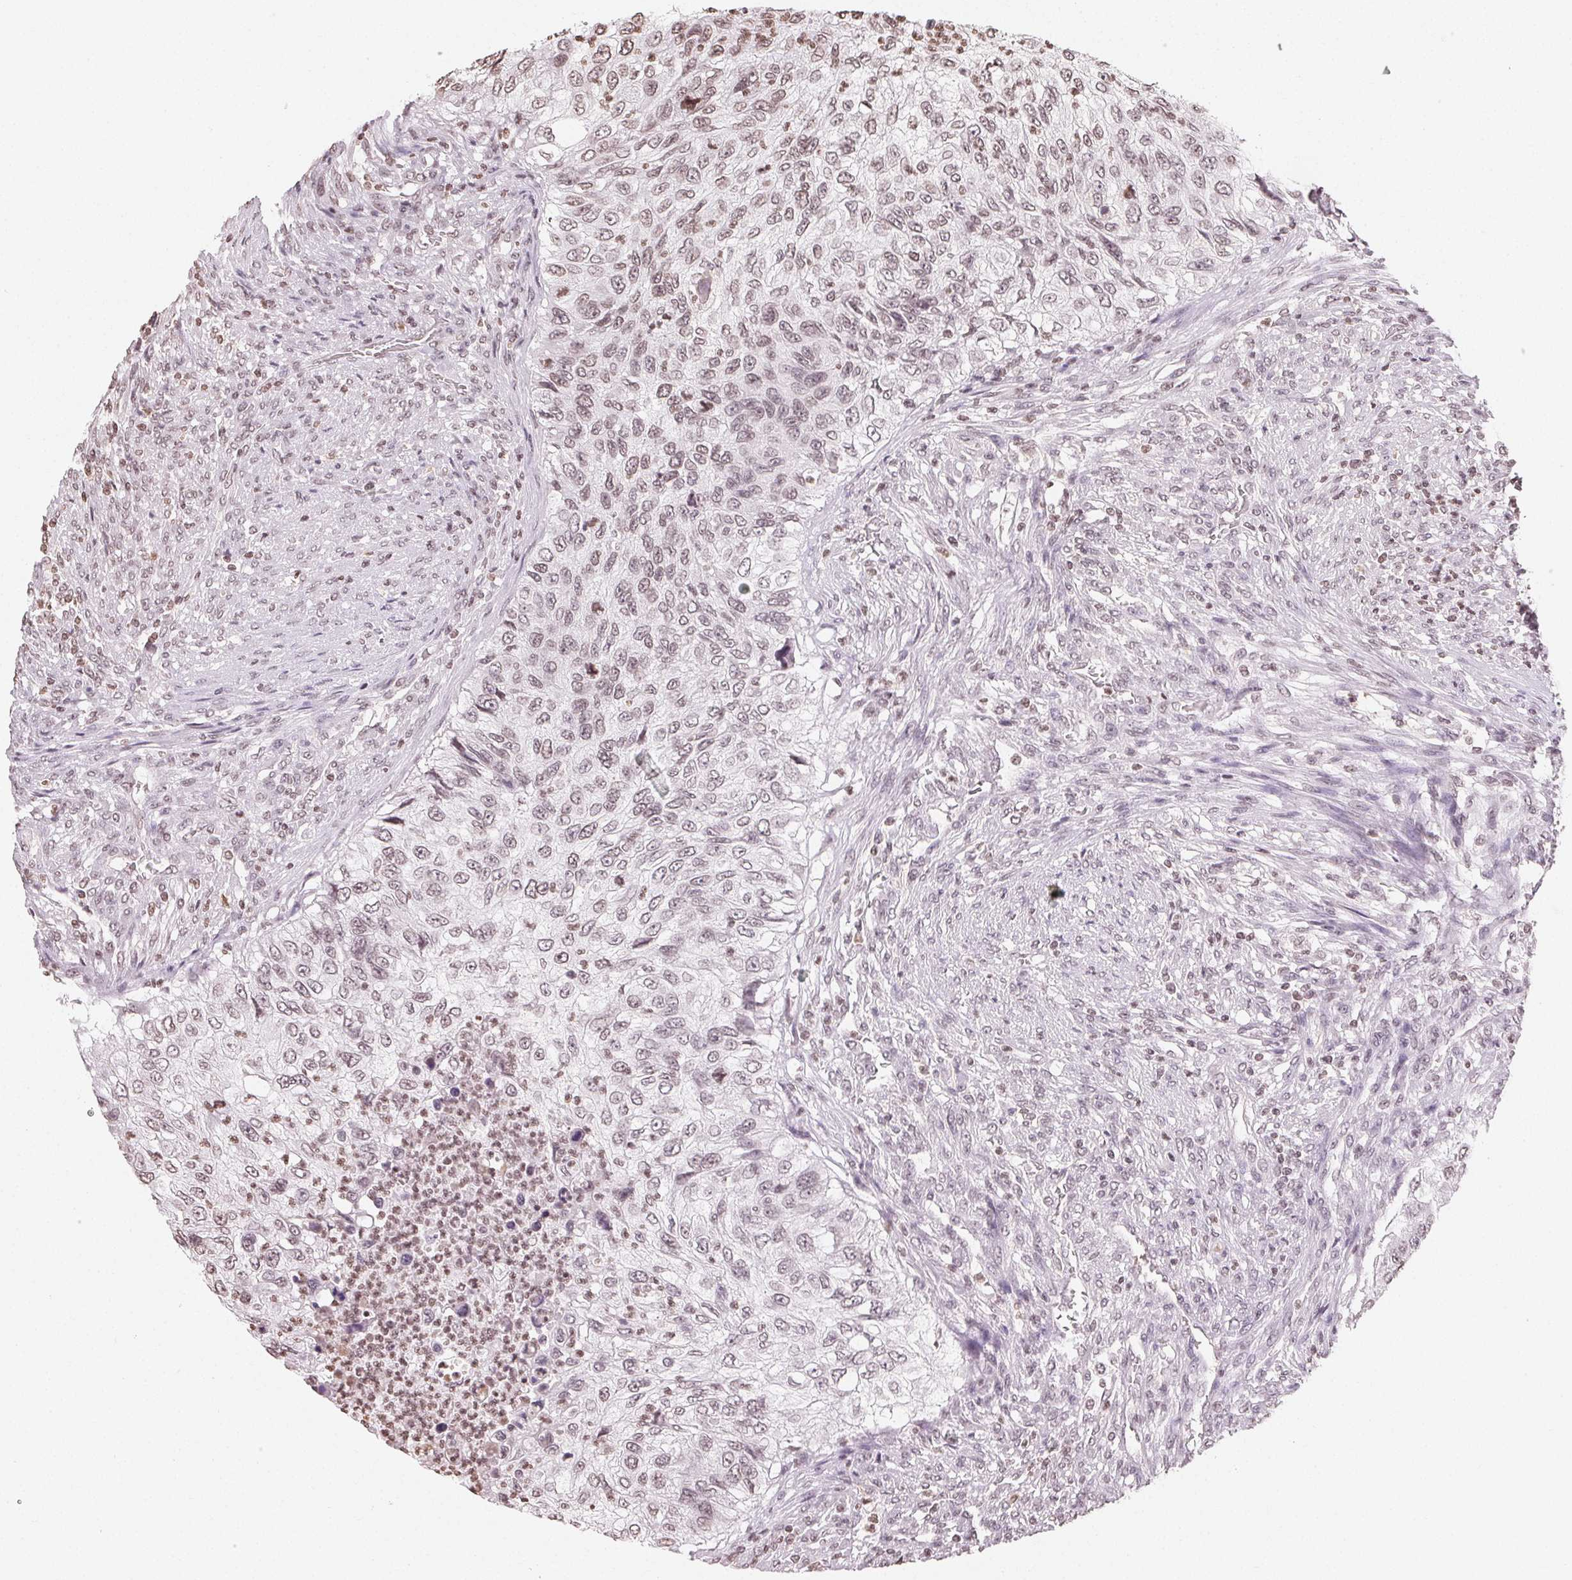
{"staining": {"intensity": "weak", "quantity": "25%-75%", "location": "nuclear"}, "tissue": "urothelial cancer", "cell_type": "Tumor cells", "image_type": "cancer", "snomed": [{"axis": "morphology", "description": "Urothelial carcinoma, High grade"}, {"axis": "topography", "description": "Urinary bladder"}], "caption": "Tumor cells display low levels of weak nuclear staining in about 25%-75% of cells in human high-grade urothelial carcinoma.", "gene": "TBP", "patient": {"sex": "female", "age": 60}}